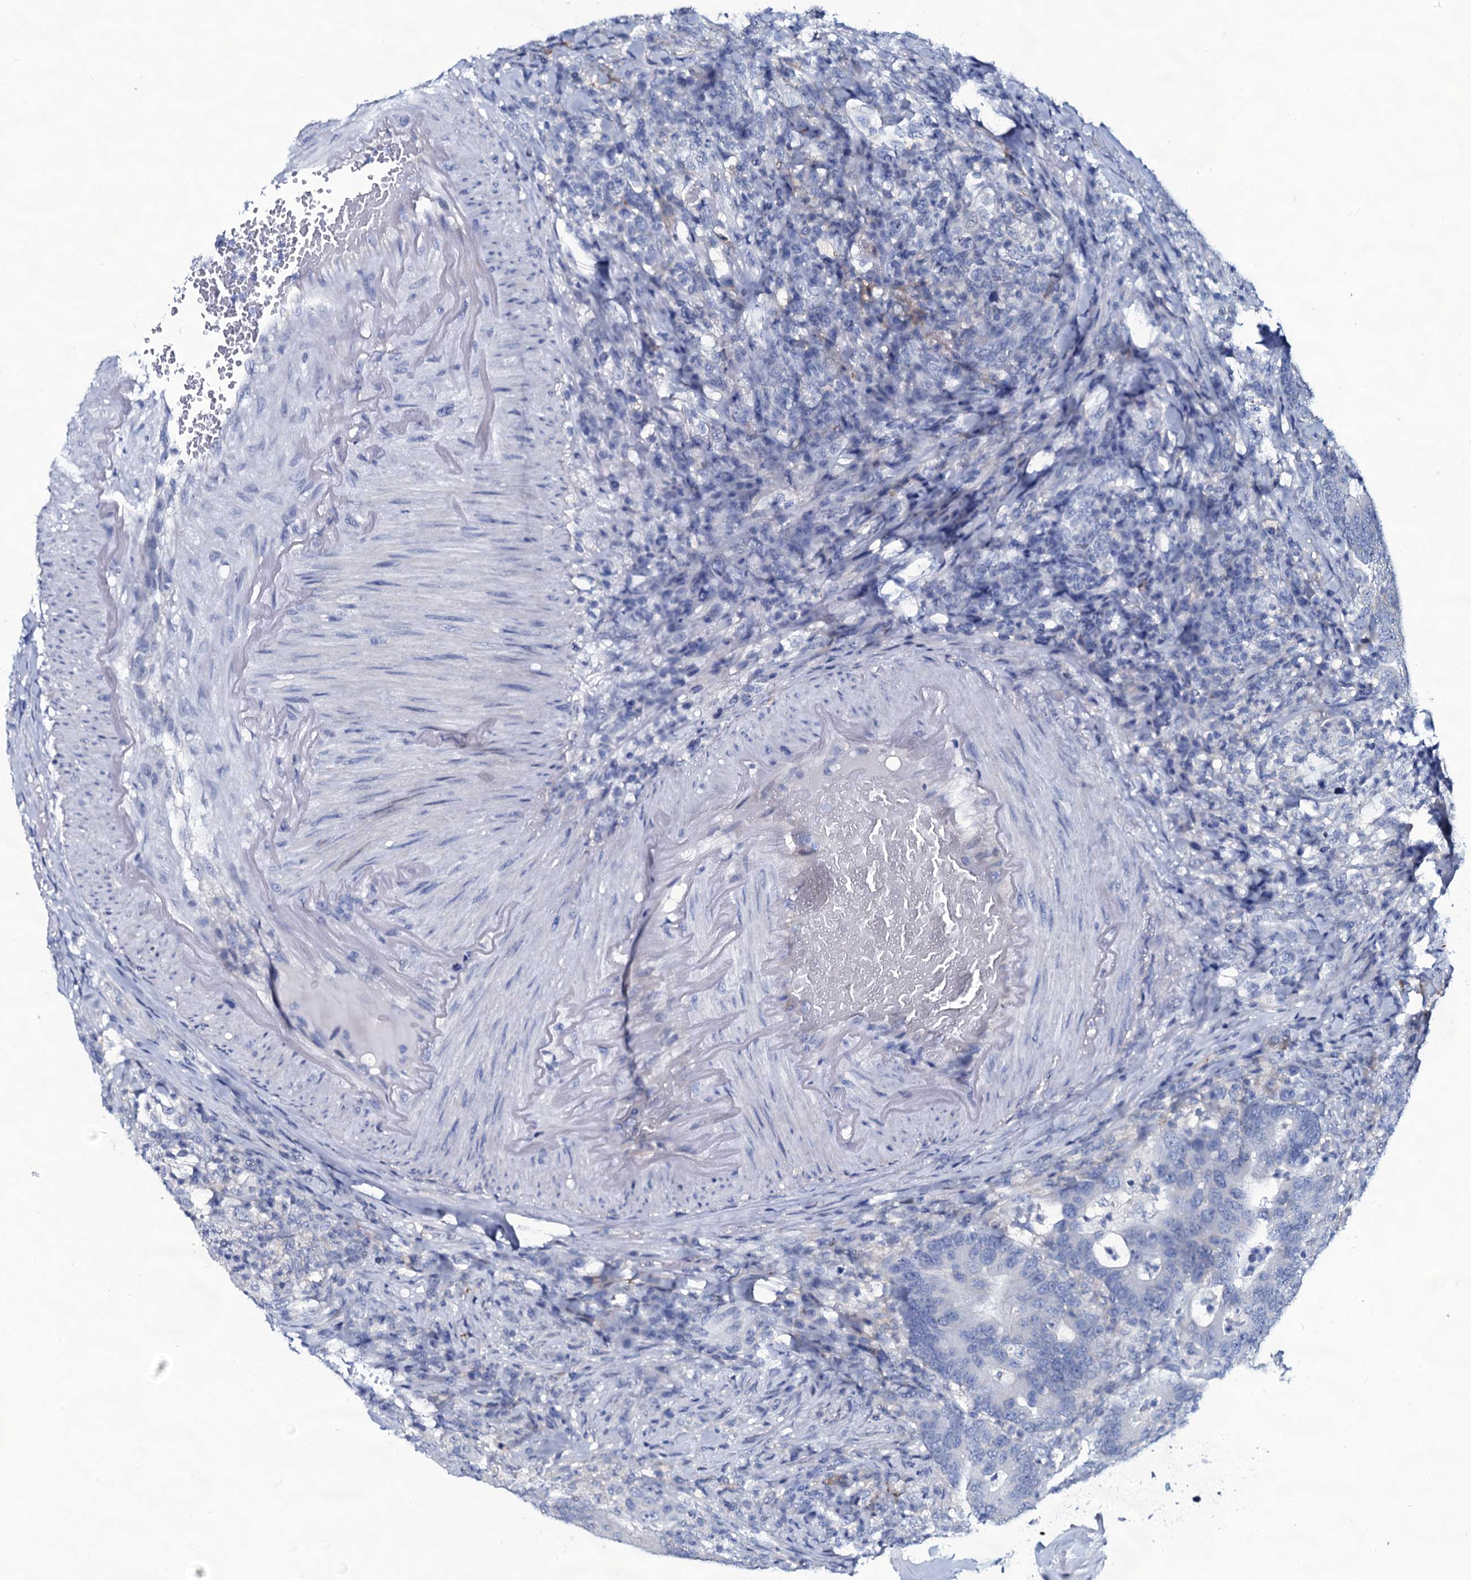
{"staining": {"intensity": "negative", "quantity": "none", "location": "none"}, "tissue": "colorectal cancer", "cell_type": "Tumor cells", "image_type": "cancer", "snomed": [{"axis": "morphology", "description": "Adenocarcinoma, NOS"}, {"axis": "topography", "description": "Colon"}], "caption": "The micrograph displays no staining of tumor cells in colorectal cancer (adenocarcinoma). Brightfield microscopy of immunohistochemistry (IHC) stained with DAB (3,3'-diaminobenzidine) (brown) and hematoxylin (blue), captured at high magnification.", "gene": "SLC4A7", "patient": {"sex": "female", "age": 66}}